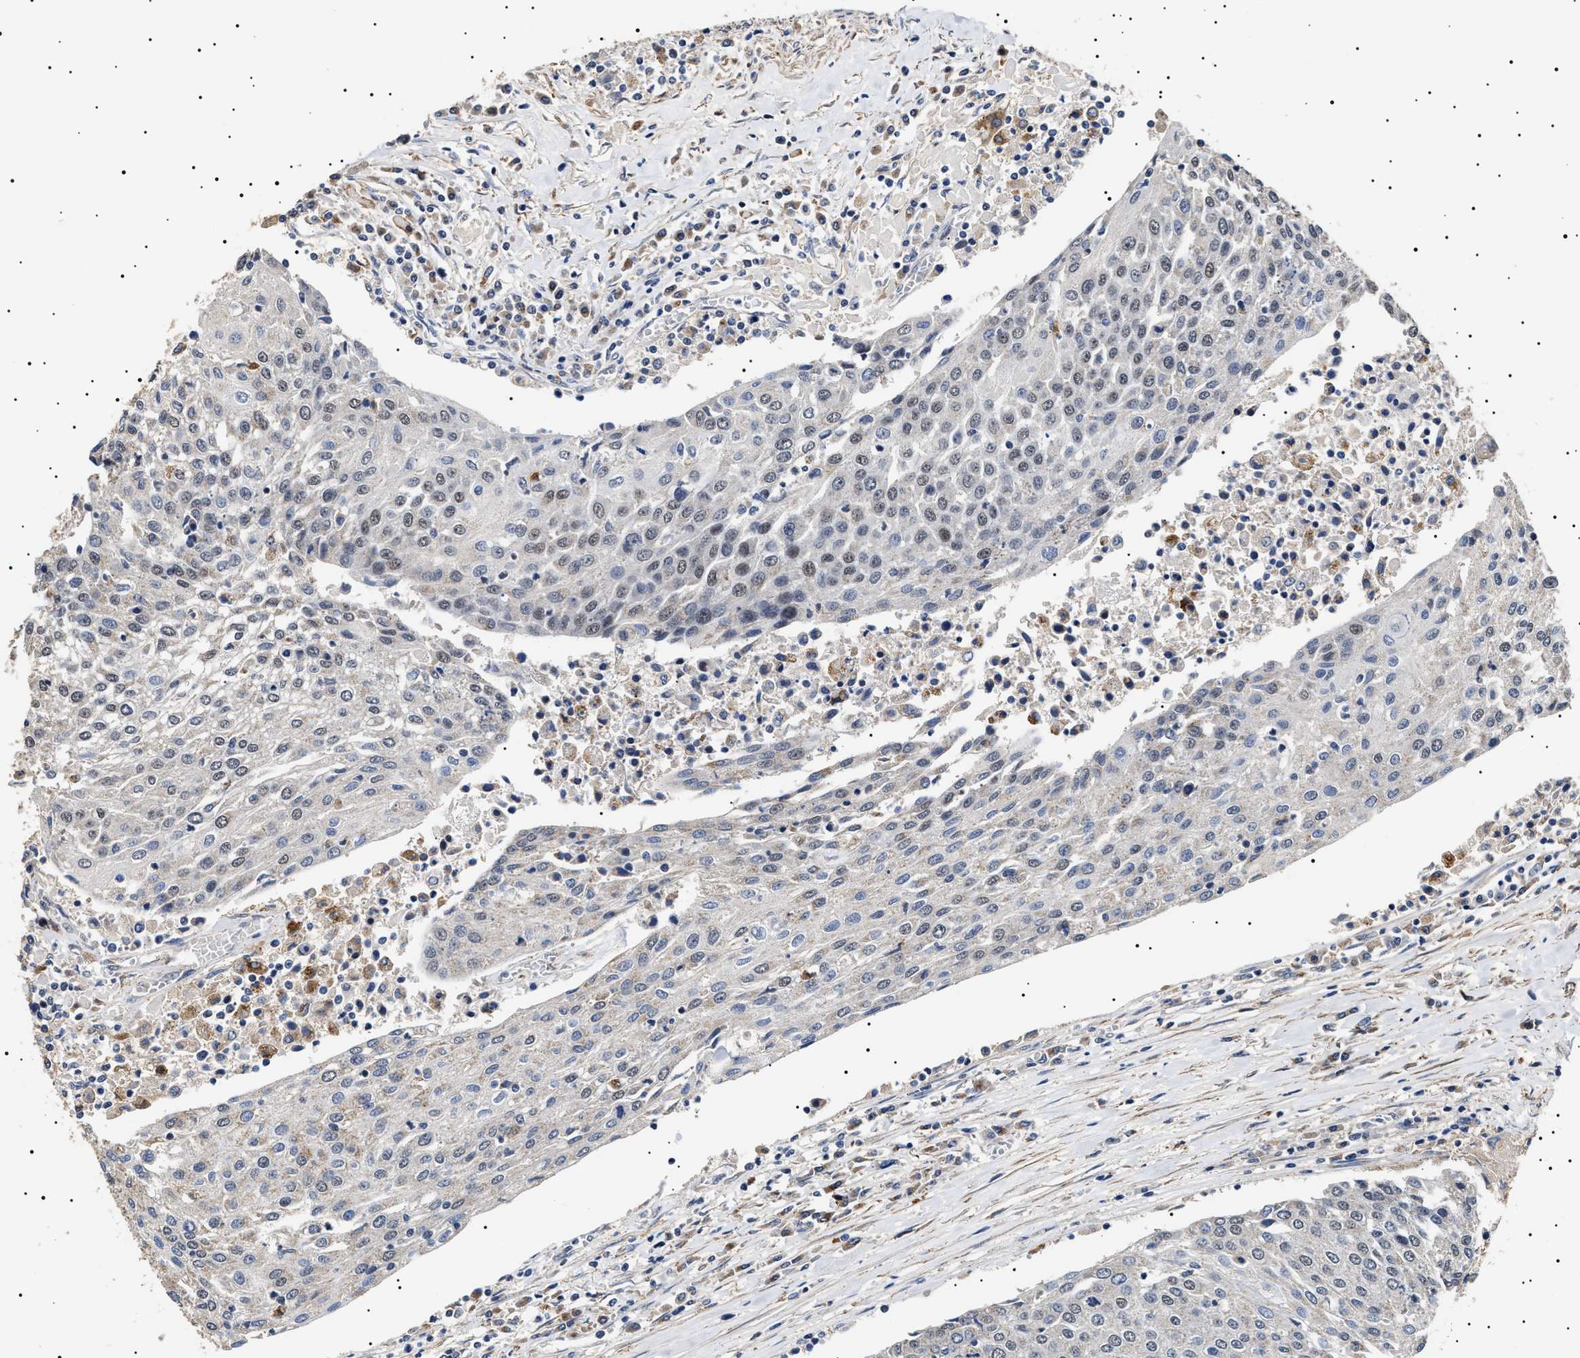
{"staining": {"intensity": "negative", "quantity": "none", "location": "none"}, "tissue": "urothelial cancer", "cell_type": "Tumor cells", "image_type": "cancer", "snomed": [{"axis": "morphology", "description": "Urothelial carcinoma, High grade"}, {"axis": "topography", "description": "Urinary bladder"}], "caption": "DAB immunohistochemical staining of high-grade urothelial carcinoma displays no significant expression in tumor cells. (Stains: DAB immunohistochemistry (IHC) with hematoxylin counter stain, Microscopy: brightfield microscopy at high magnification).", "gene": "RAB34", "patient": {"sex": "female", "age": 85}}